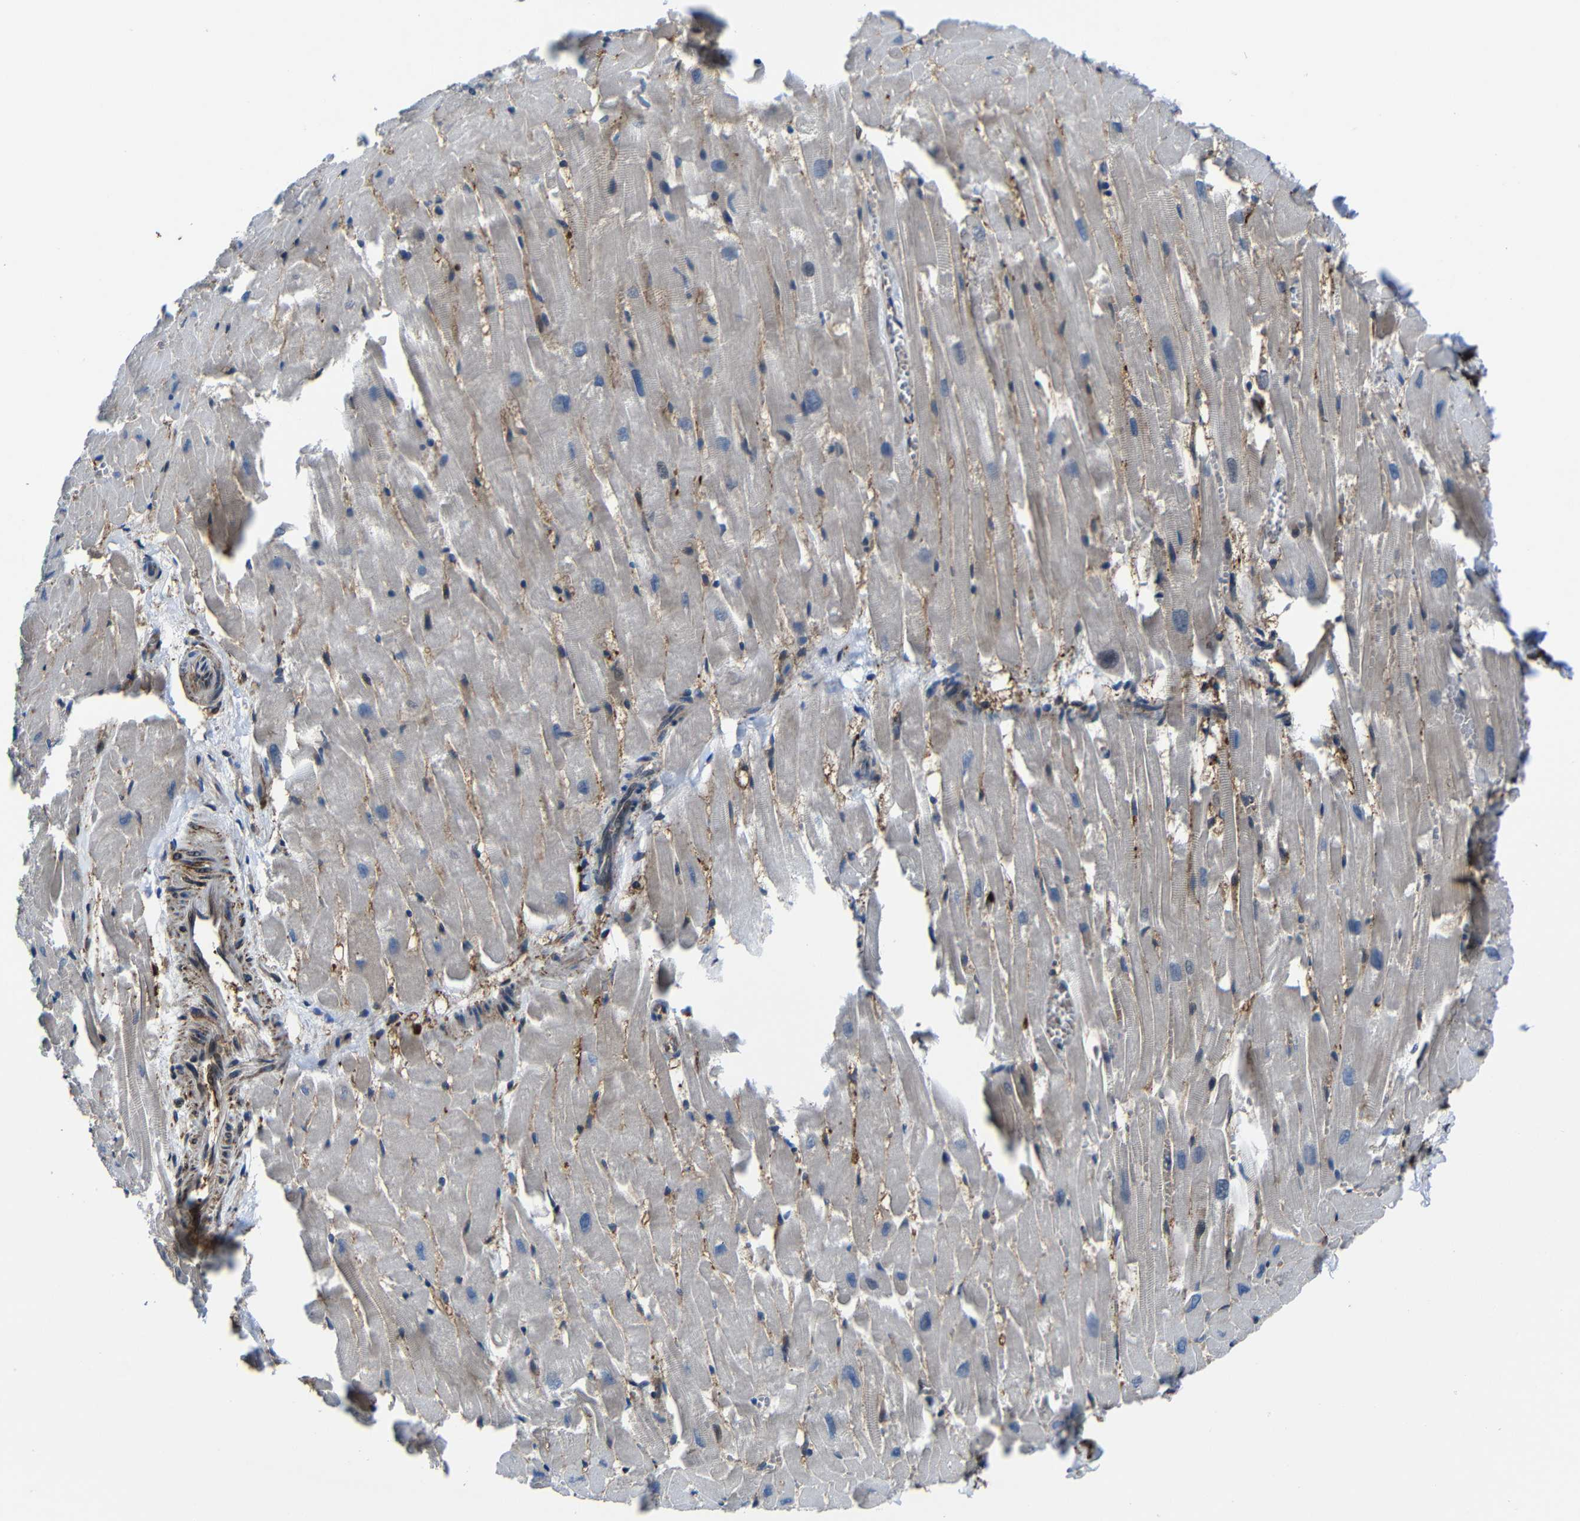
{"staining": {"intensity": "negative", "quantity": "none", "location": "none"}, "tissue": "heart muscle", "cell_type": "Cardiomyocytes", "image_type": "normal", "snomed": [{"axis": "morphology", "description": "Normal tissue, NOS"}, {"axis": "topography", "description": "Heart"}], "caption": "This is an immunohistochemistry photomicrograph of normal human heart muscle. There is no expression in cardiomyocytes.", "gene": "KIAA0513", "patient": {"sex": "female", "age": 19}}